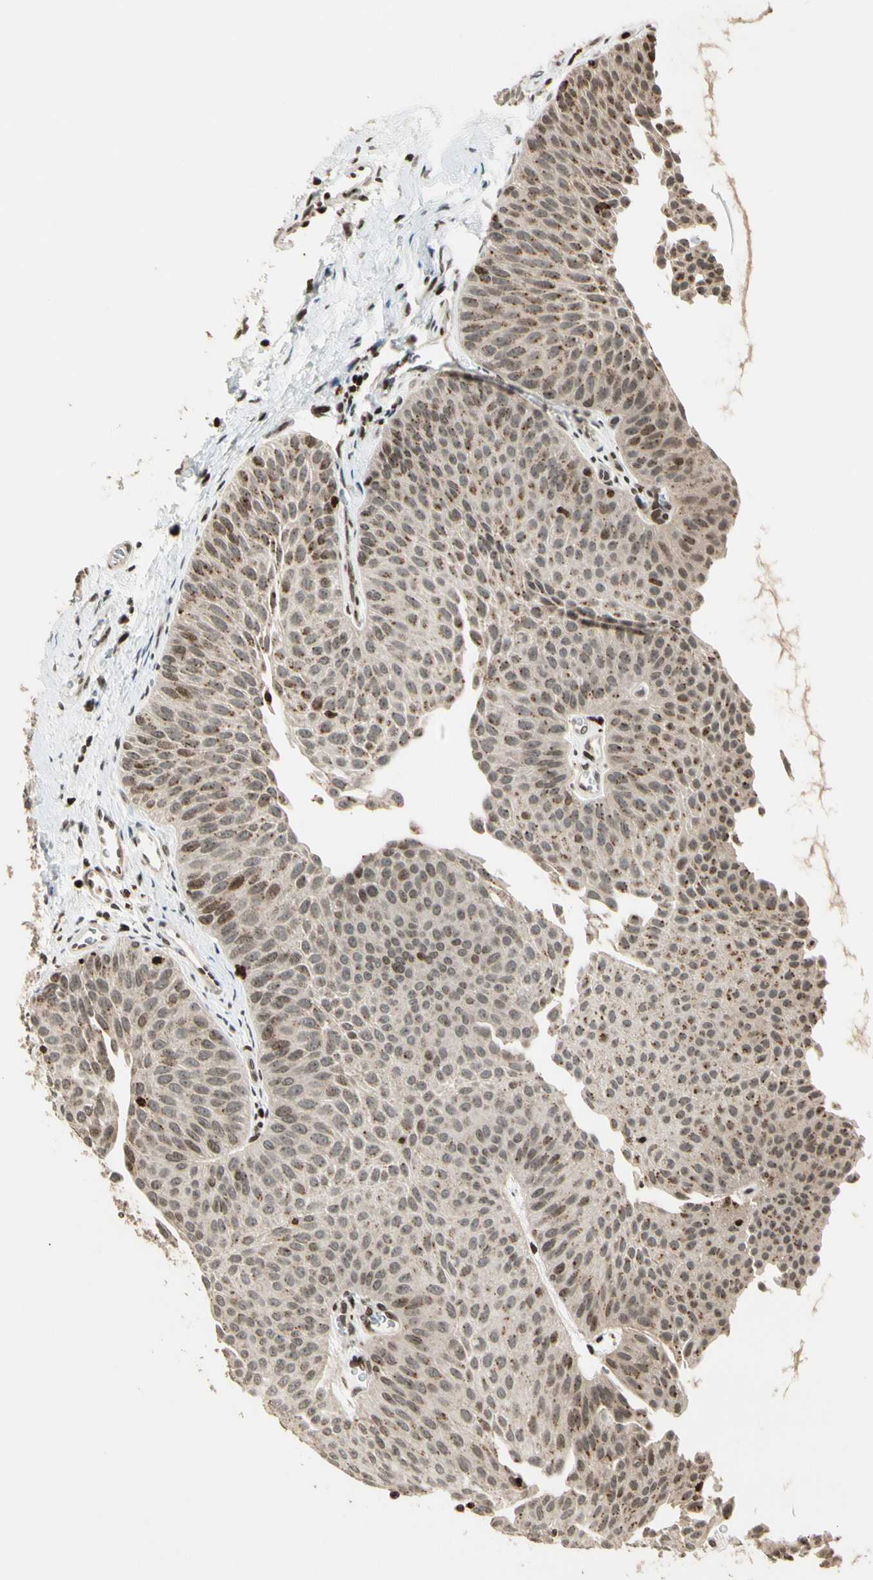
{"staining": {"intensity": "weak", "quantity": ">75%", "location": "nuclear"}, "tissue": "urothelial cancer", "cell_type": "Tumor cells", "image_type": "cancer", "snomed": [{"axis": "morphology", "description": "Urothelial carcinoma, Low grade"}, {"axis": "topography", "description": "Urinary bladder"}], "caption": "Immunohistochemical staining of human urothelial cancer demonstrates low levels of weak nuclear staining in about >75% of tumor cells.", "gene": "TSHZ3", "patient": {"sex": "female", "age": 60}}